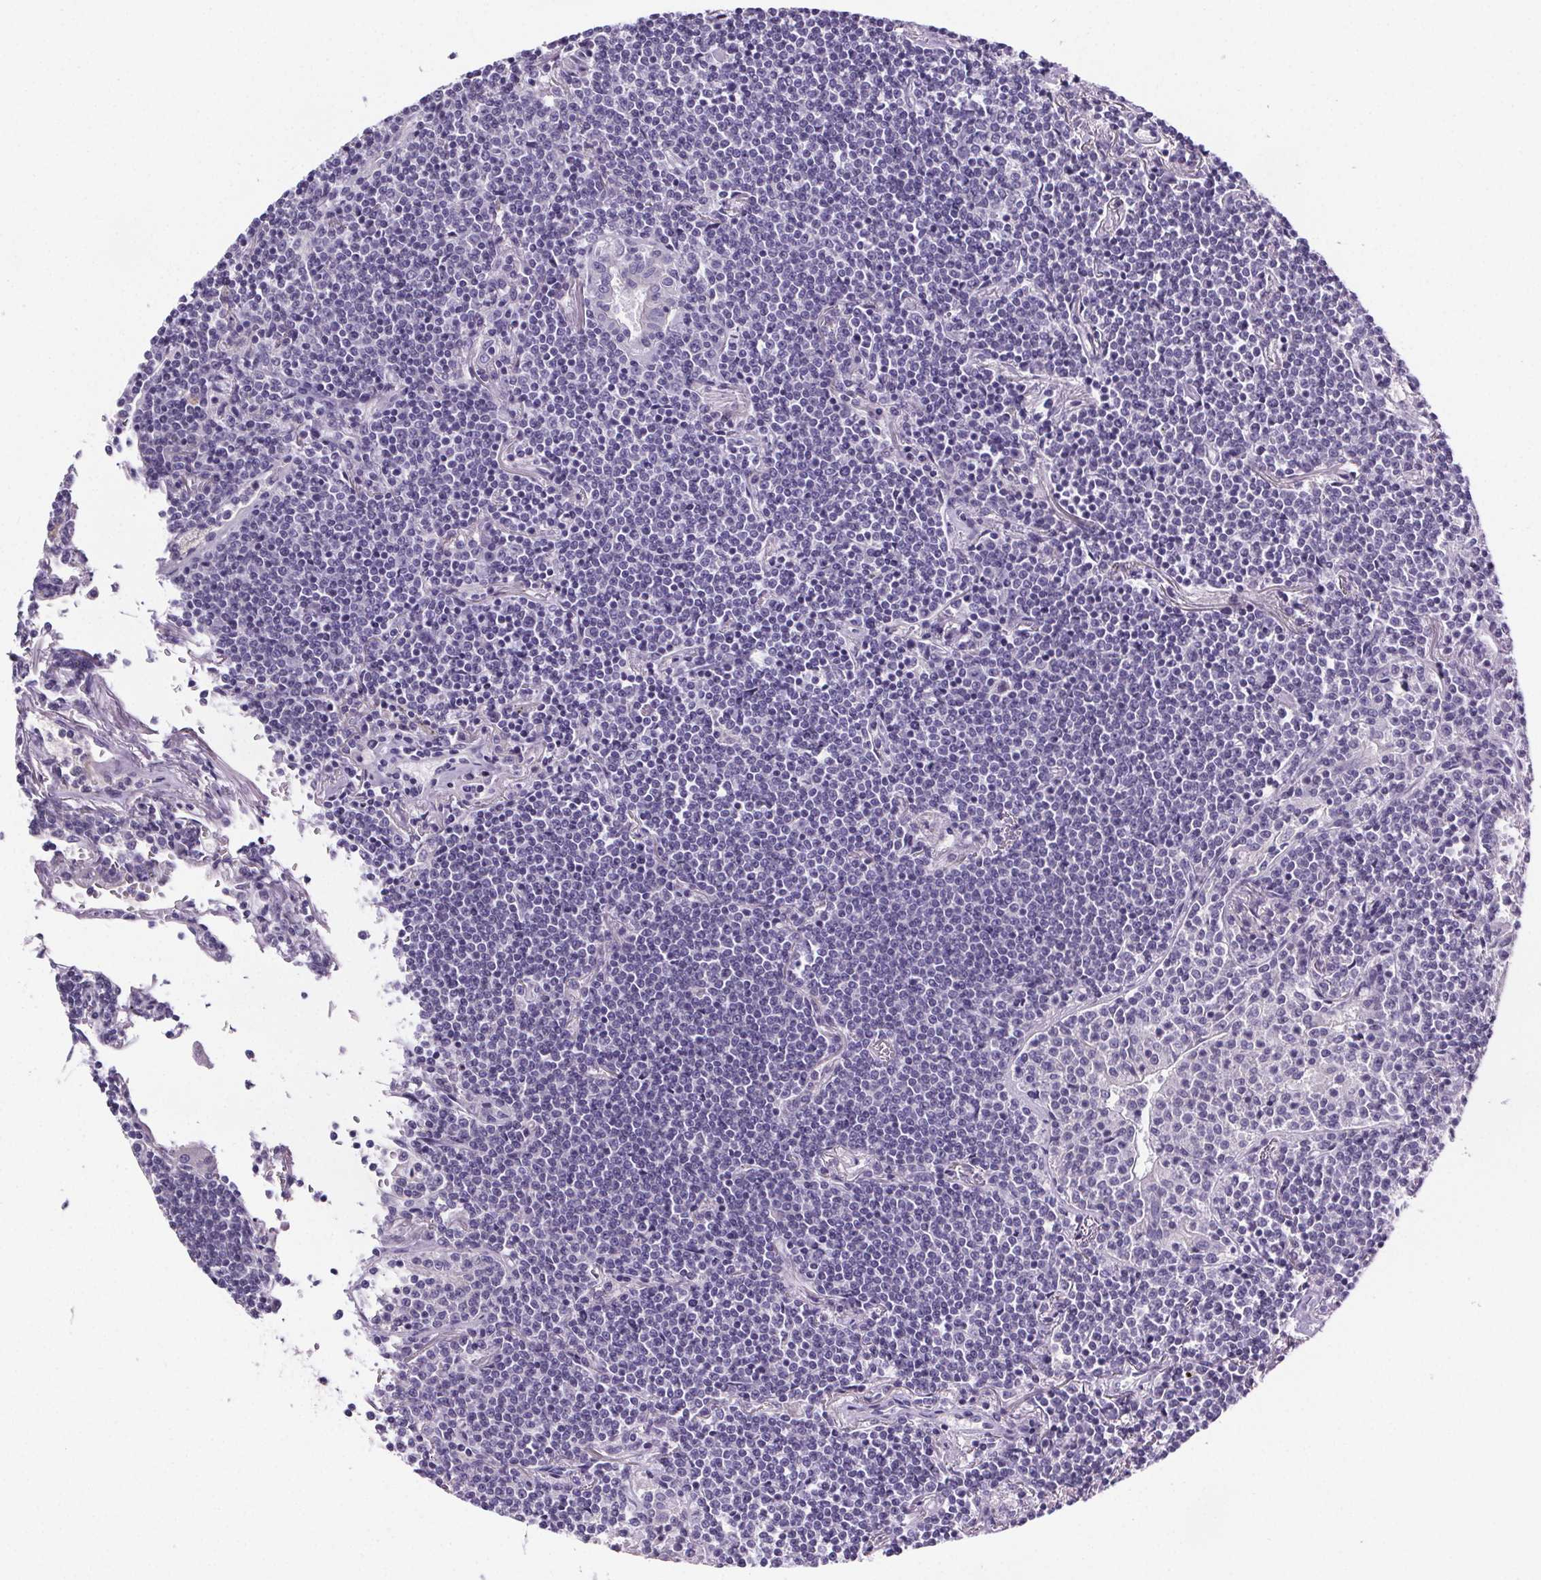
{"staining": {"intensity": "negative", "quantity": "none", "location": "none"}, "tissue": "lymphoma", "cell_type": "Tumor cells", "image_type": "cancer", "snomed": [{"axis": "morphology", "description": "Malignant lymphoma, non-Hodgkin's type, Low grade"}, {"axis": "topography", "description": "Lung"}], "caption": "Photomicrograph shows no significant protein expression in tumor cells of low-grade malignant lymphoma, non-Hodgkin's type. (Brightfield microscopy of DAB (3,3'-diaminobenzidine) IHC at high magnification).", "gene": "CUBN", "patient": {"sex": "female", "age": 71}}